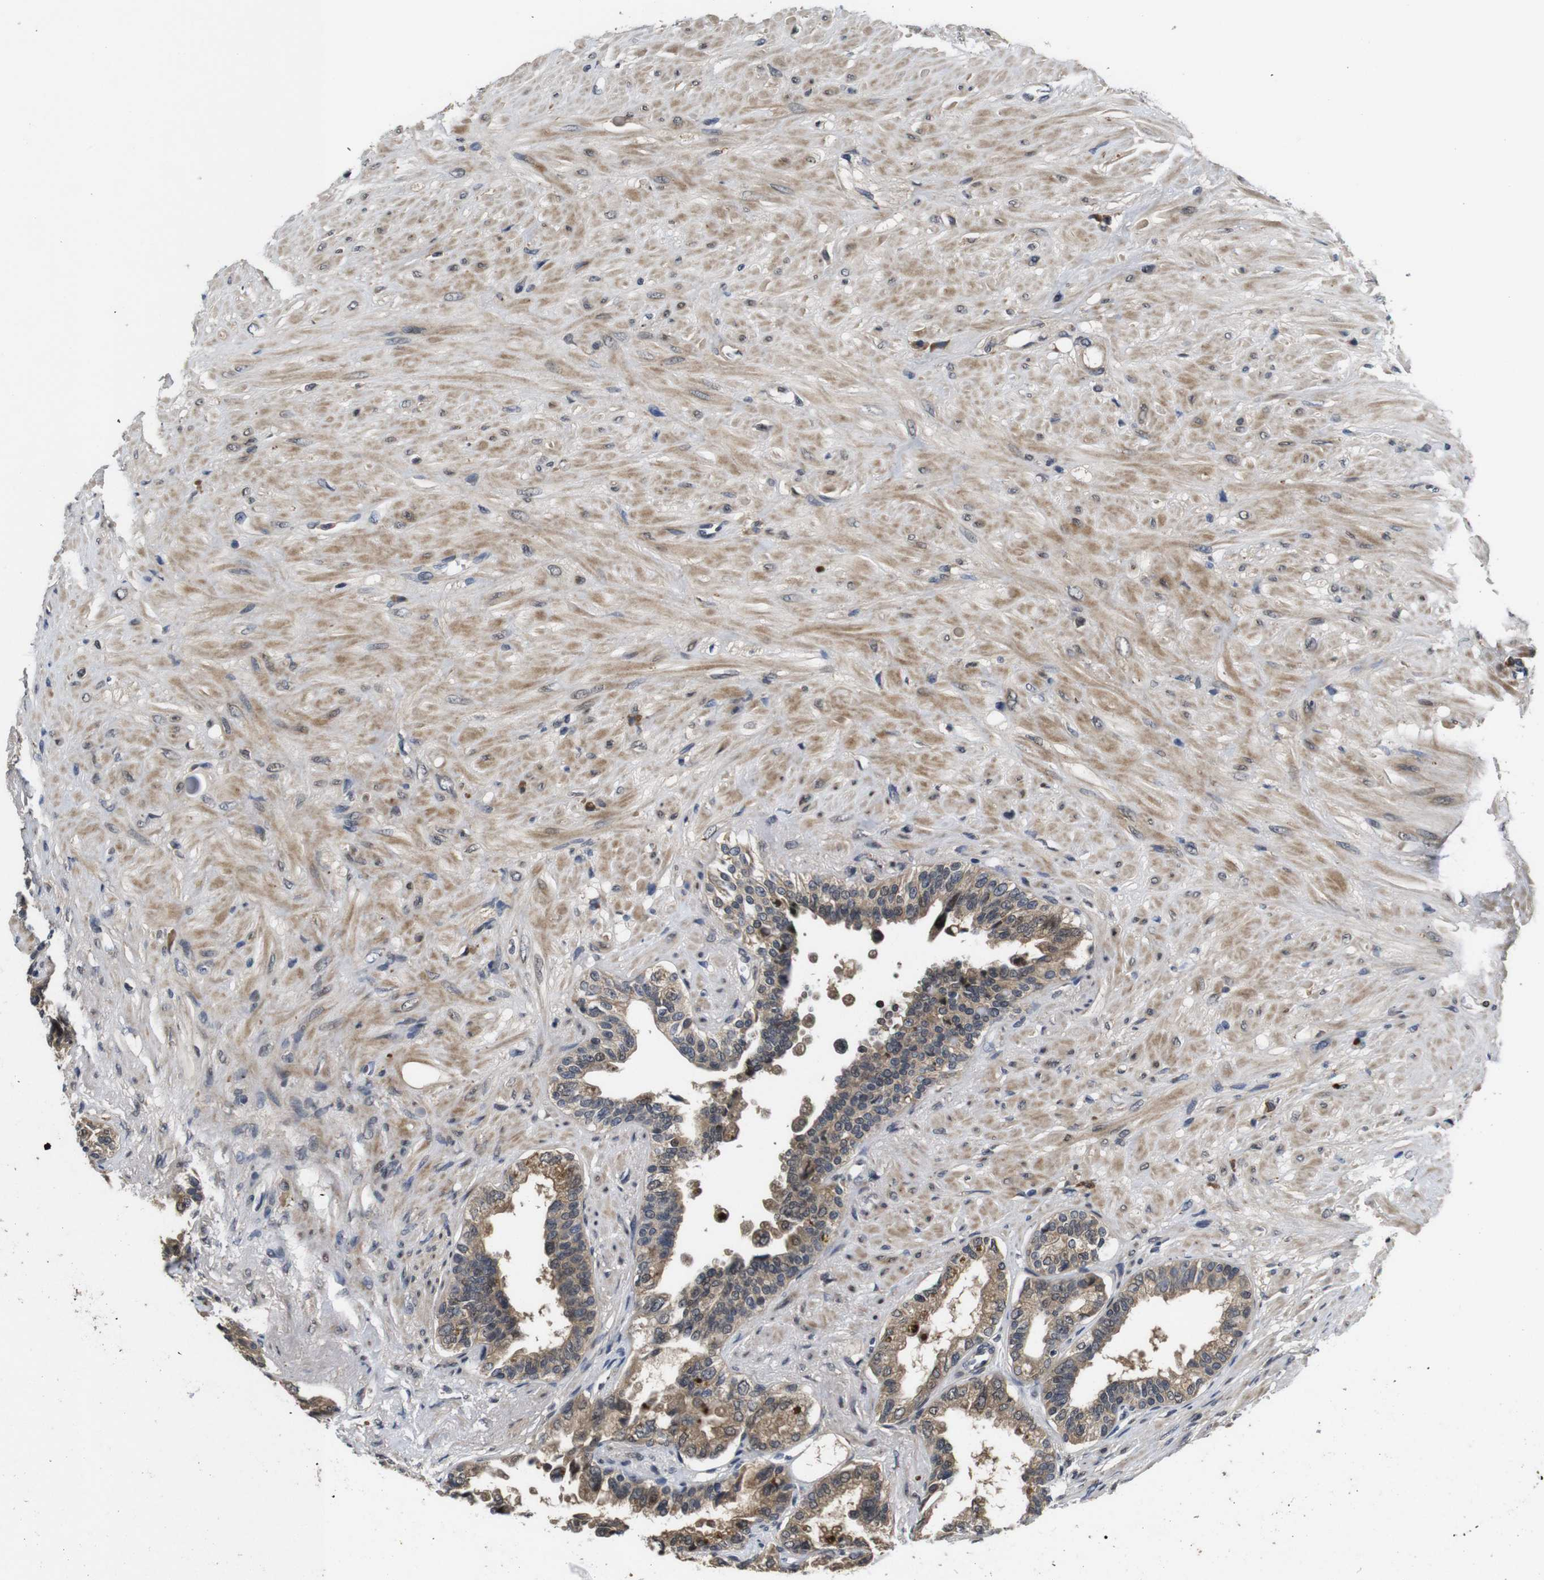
{"staining": {"intensity": "moderate", "quantity": "25%-75%", "location": "cytoplasmic/membranous"}, "tissue": "seminal vesicle", "cell_type": "Glandular cells", "image_type": "normal", "snomed": [{"axis": "morphology", "description": "Normal tissue, NOS"}, {"axis": "topography", "description": "Seminal veicle"}], "caption": "Unremarkable seminal vesicle shows moderate cytoplasmic/membranous staining in about 25%-75% of glandular cells The staining was performed using DAB (3,3'-diaminobenzidine) to visualize the protein expression in brown, while the nuclei were stained in blue with hematoxylin (Magnification: 20x)..", "gene": "ZBTB46", "patient": {"sex": "male", "age": 61}}